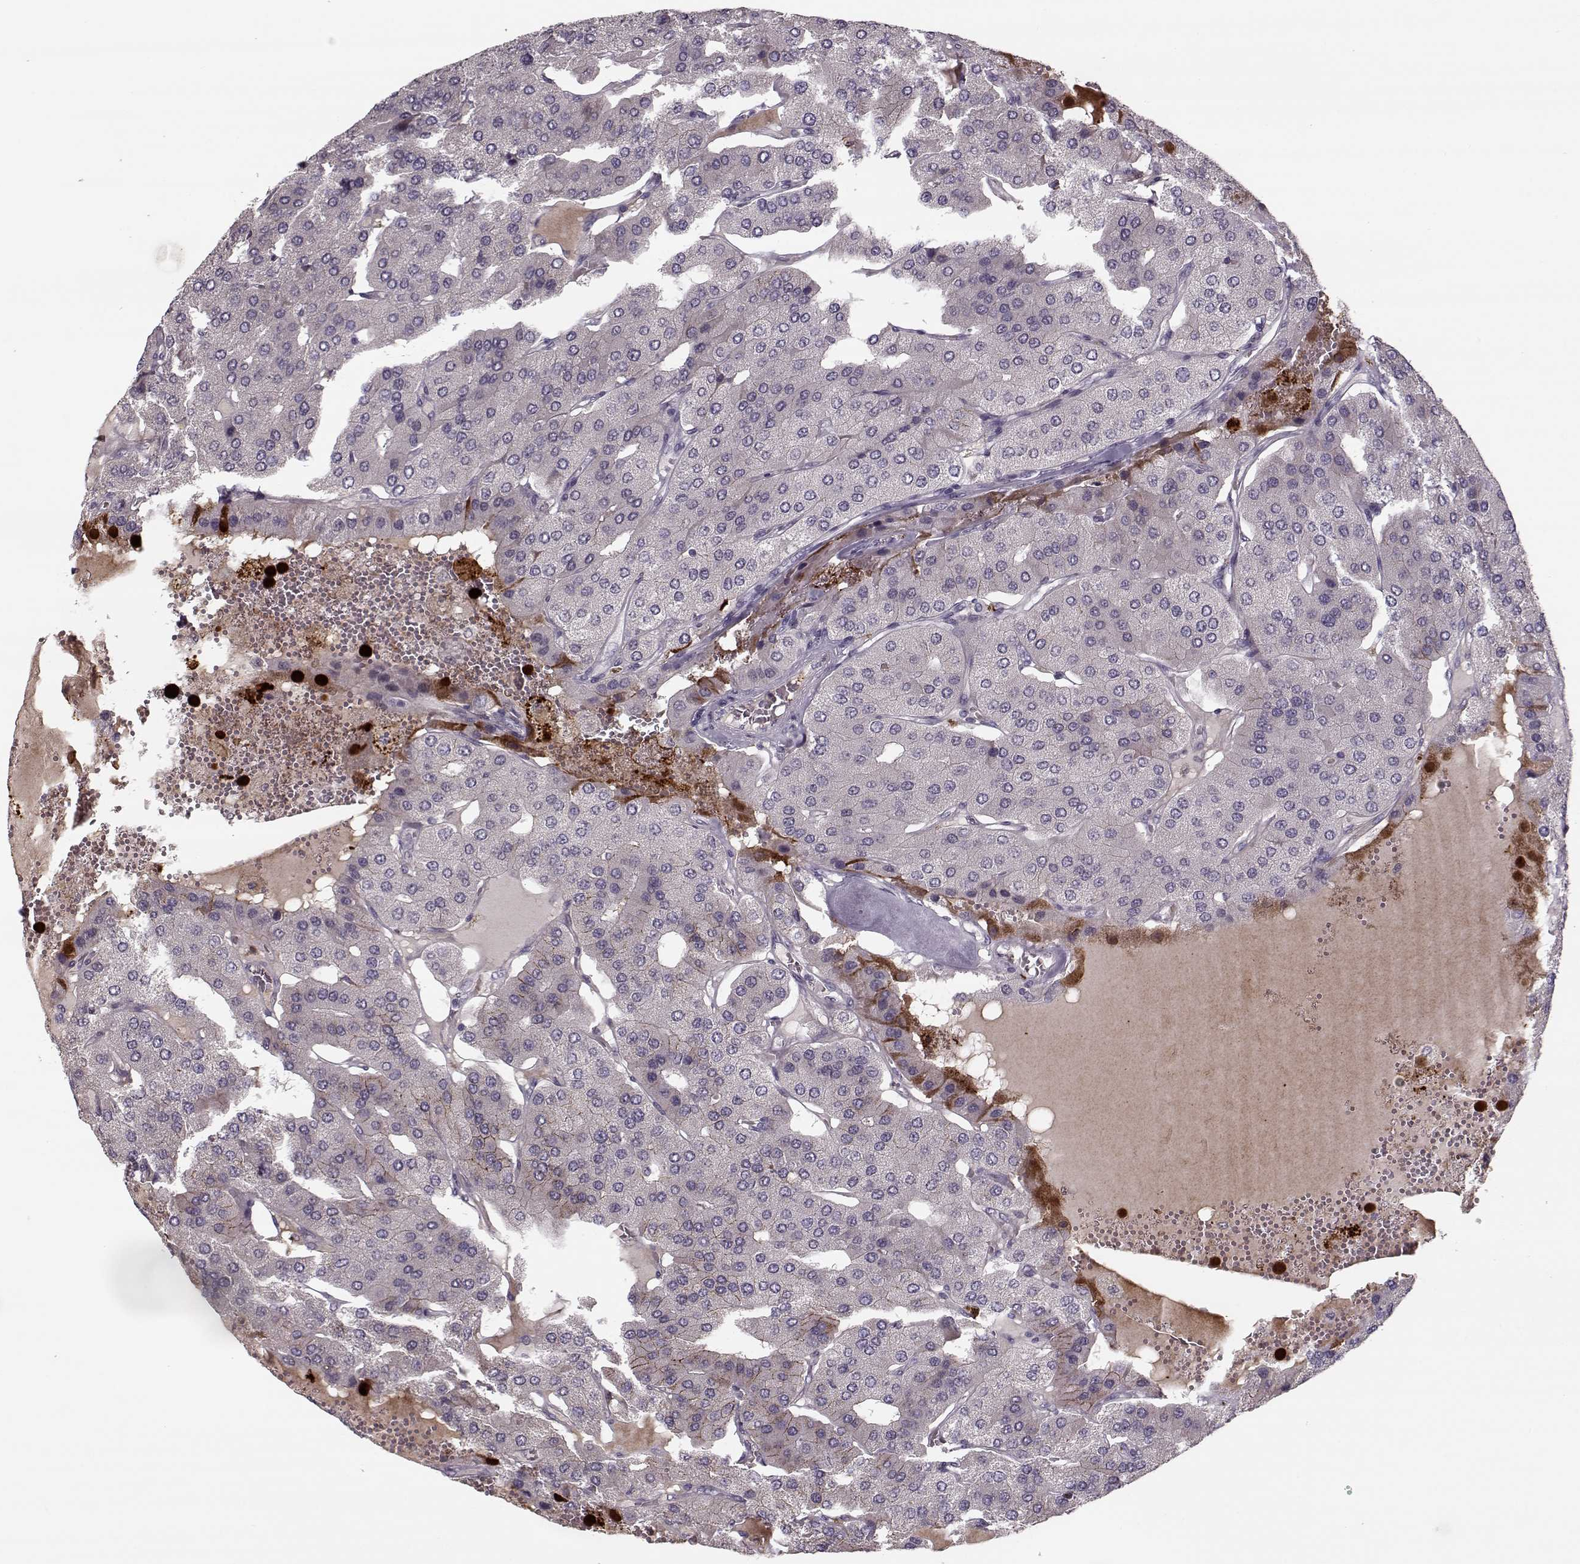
{"staining": {"intensity": "negative", "quantity": "none", "location": "none"}, "tissue": "parathyroid gland", "cell_type": "Glandular cells", "image_type": "normal", "snomed": [{"axis": "morphology", "description": "Normal tissue, NOS"}, {"axis": "morphology", "description": "Adenoma, NOS"}, {"axis": "topography", "description": "Parathyroid gland"}], "caption": "Glandular cells show no significant protein staining in benign parathyroid gland. Nuclei are stained in blue.", "gene": "DNAI3", "patient": {"sex": "female", "age": 86}}